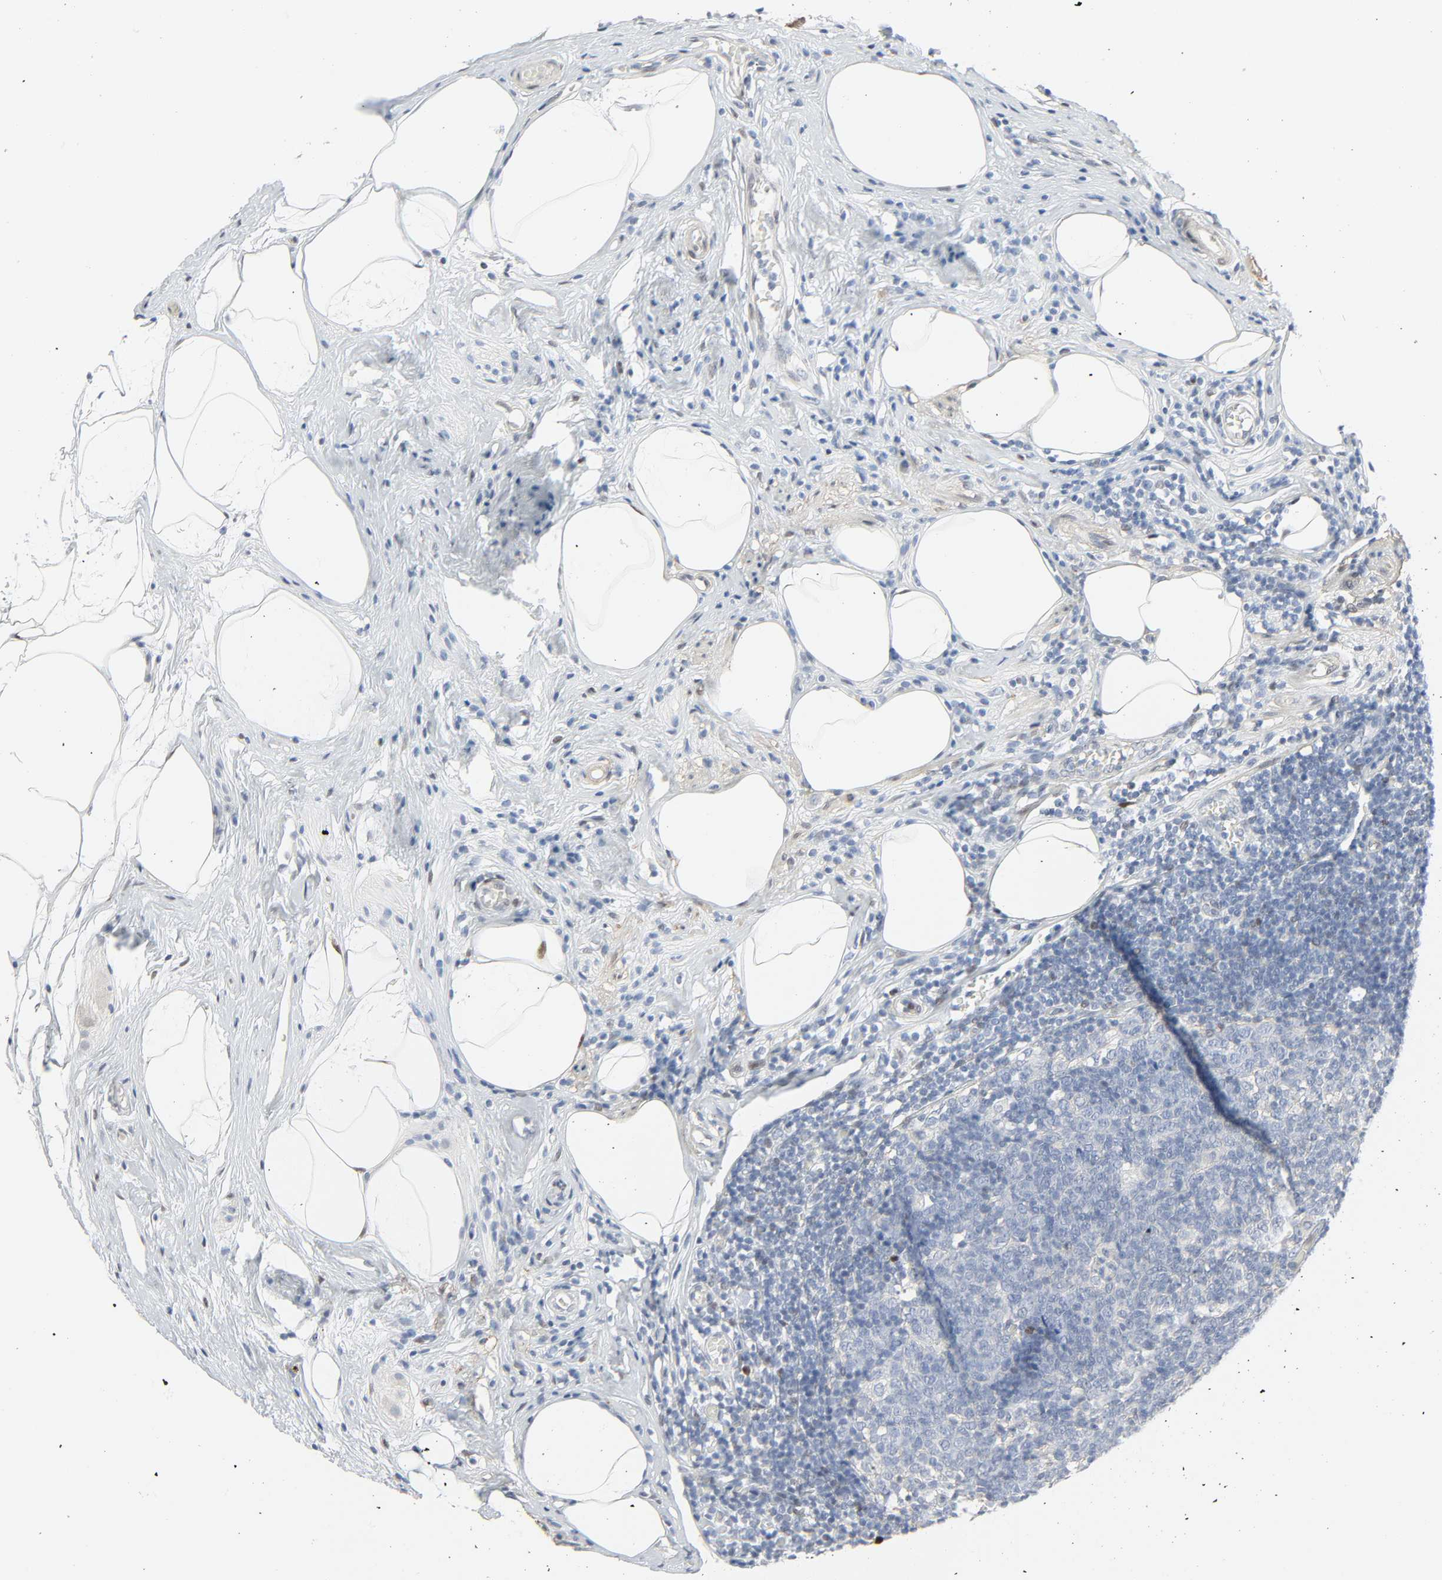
{"staining": {"intensity": "negative", "quantity": "none", "location": "none"}, "tissue": "appendix", "cell_type": "Glandular cells", "image_type": "normal", "snomed": [{"axis": "morphology", "description": "Normal tissue, NOS"}, {"axis": "topography", "description": "Appendix"}], "caption": "Immunohistochemistry (IHC) of normal appendix displays no expression in glandular cells.", "gene": "ZBTB16", "patient": {"sex": "male", "age": 38}}